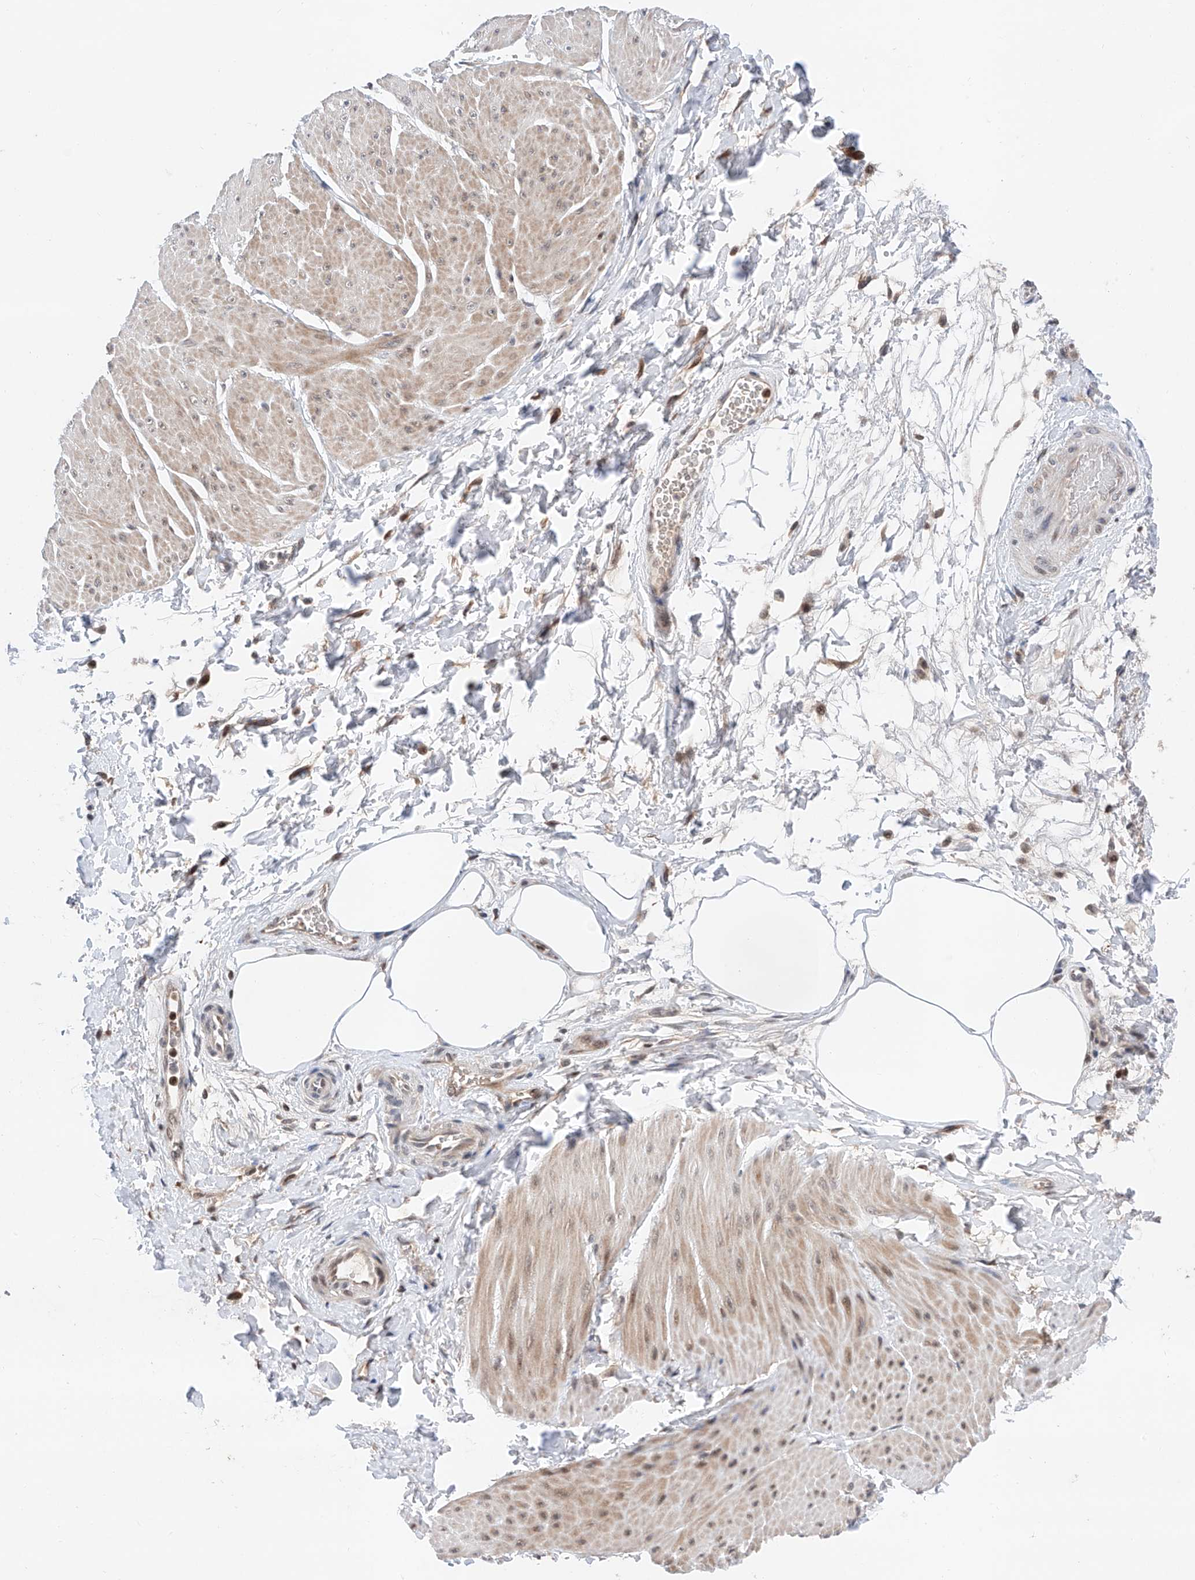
{"staining": {"intensity": "weak", "quantity": "25%-75%", "location": "cytoplasmic/membranous,nuclear"}, "tissue": "smooth muscle", "cell_type": "Smooth muscle cells", "image_type": "normal", "snomed": [{"axis": "morphology", "description": "Urothelial carcinoma, High grade"}, {"axis": "topography", "description": "Urinary bladder"}], "caption": "Weak cytoplasmic/membranous,nuclear expression for a protein is identified in about 25%-75% of smooth muscle cells of benign smooth muscle using IHC.", "gene": "SNRNP200", "patient": {"sex": "male", "age": 46}}